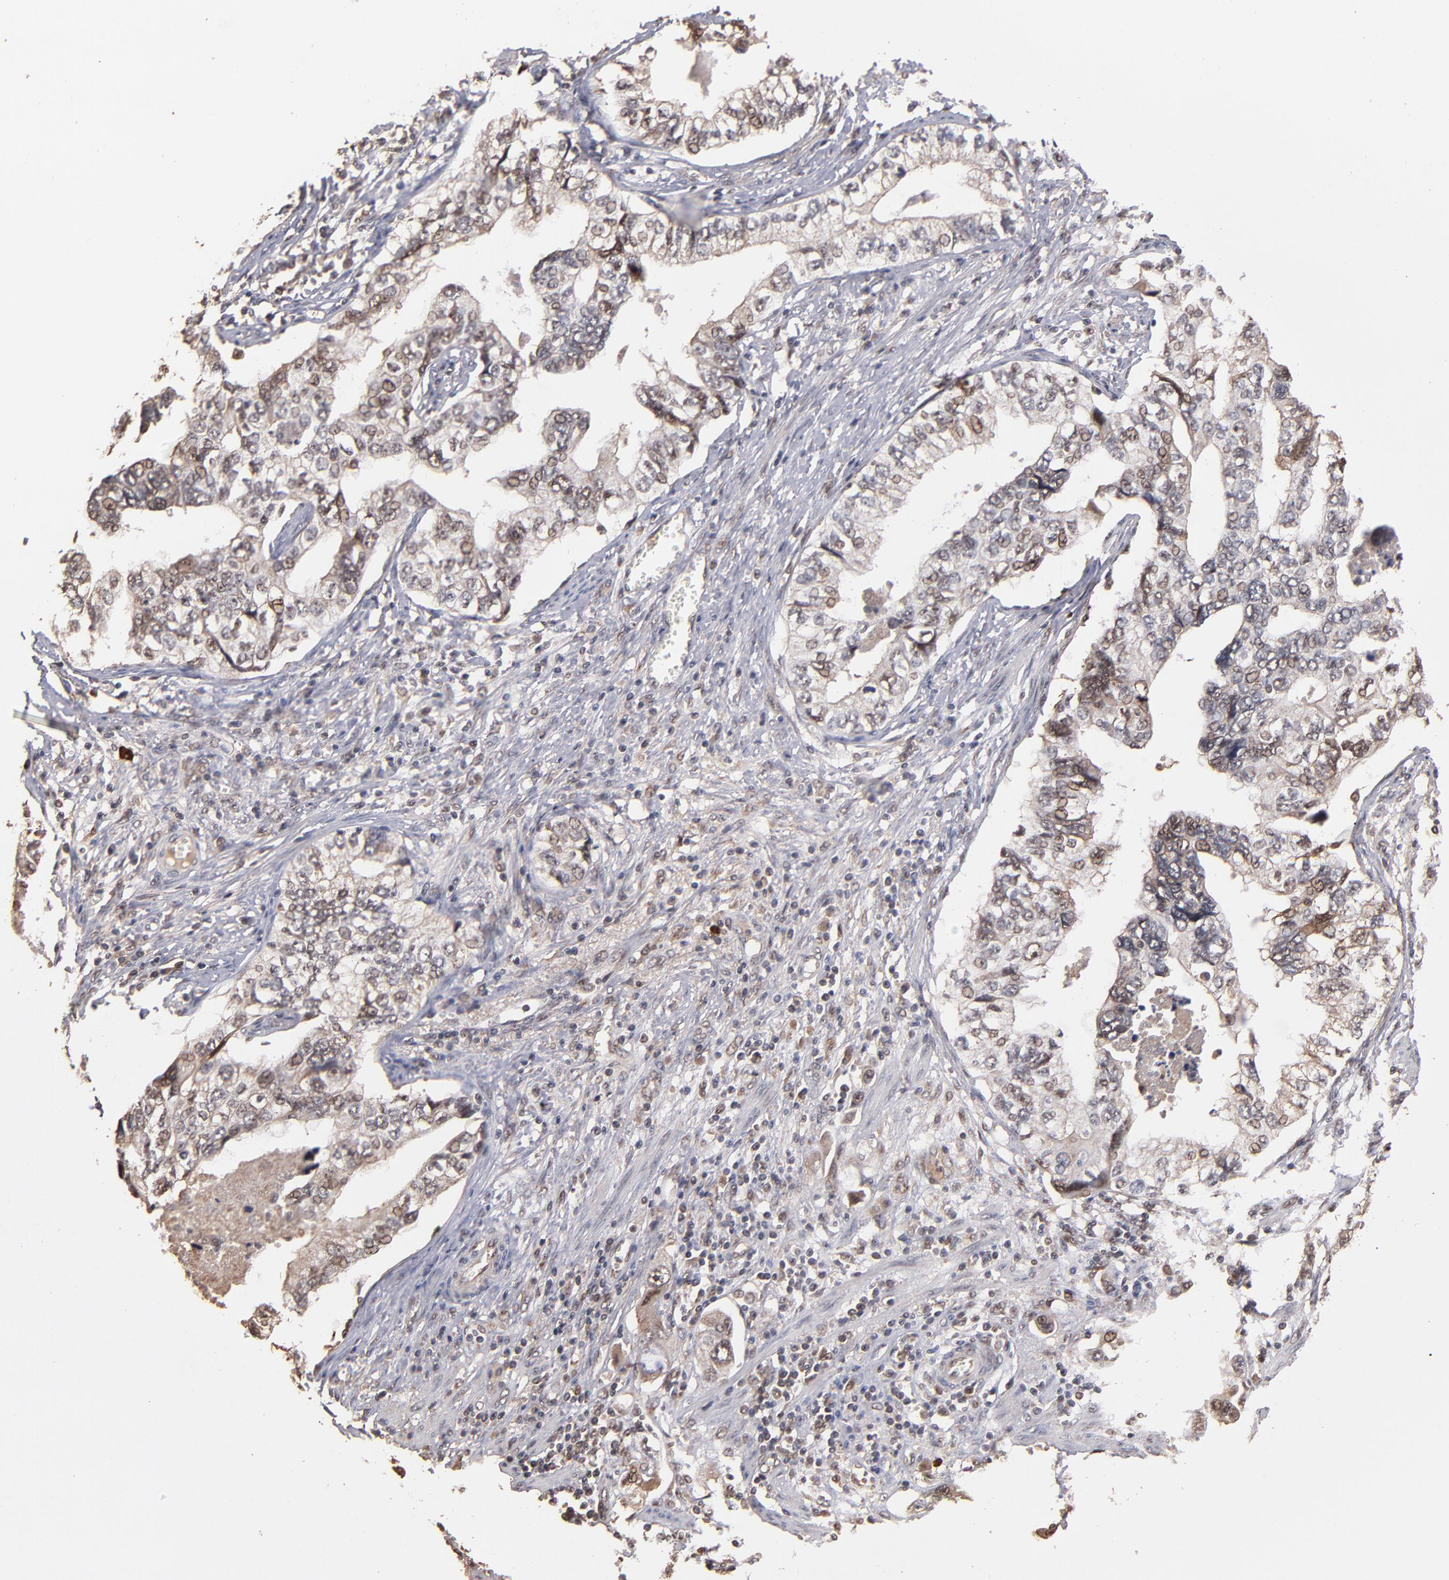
{"staining": {"intensity": "weak", "quantity": "25%-75%", "location": "nuclear"}, "tissue": "stomach cancer", "cell_type": "Tumor cells", "image_type": "cancer", "snomed": [{"axis": "morphology", "description": "Adenocarcinoma, NOS"}, {"axis": "topography", "description": "Pancreas"}, {"axis": "topography", "description": "Stomach, upper"}], "caption": "Immunohistochemical staining of adenocarcinoma (stomach) exhibits low levels of weak nuclear positivity in approximately 25%-75% of tumor cells.", "gene": "EAPP", "patient": {"sex": "male", "age": 77}}